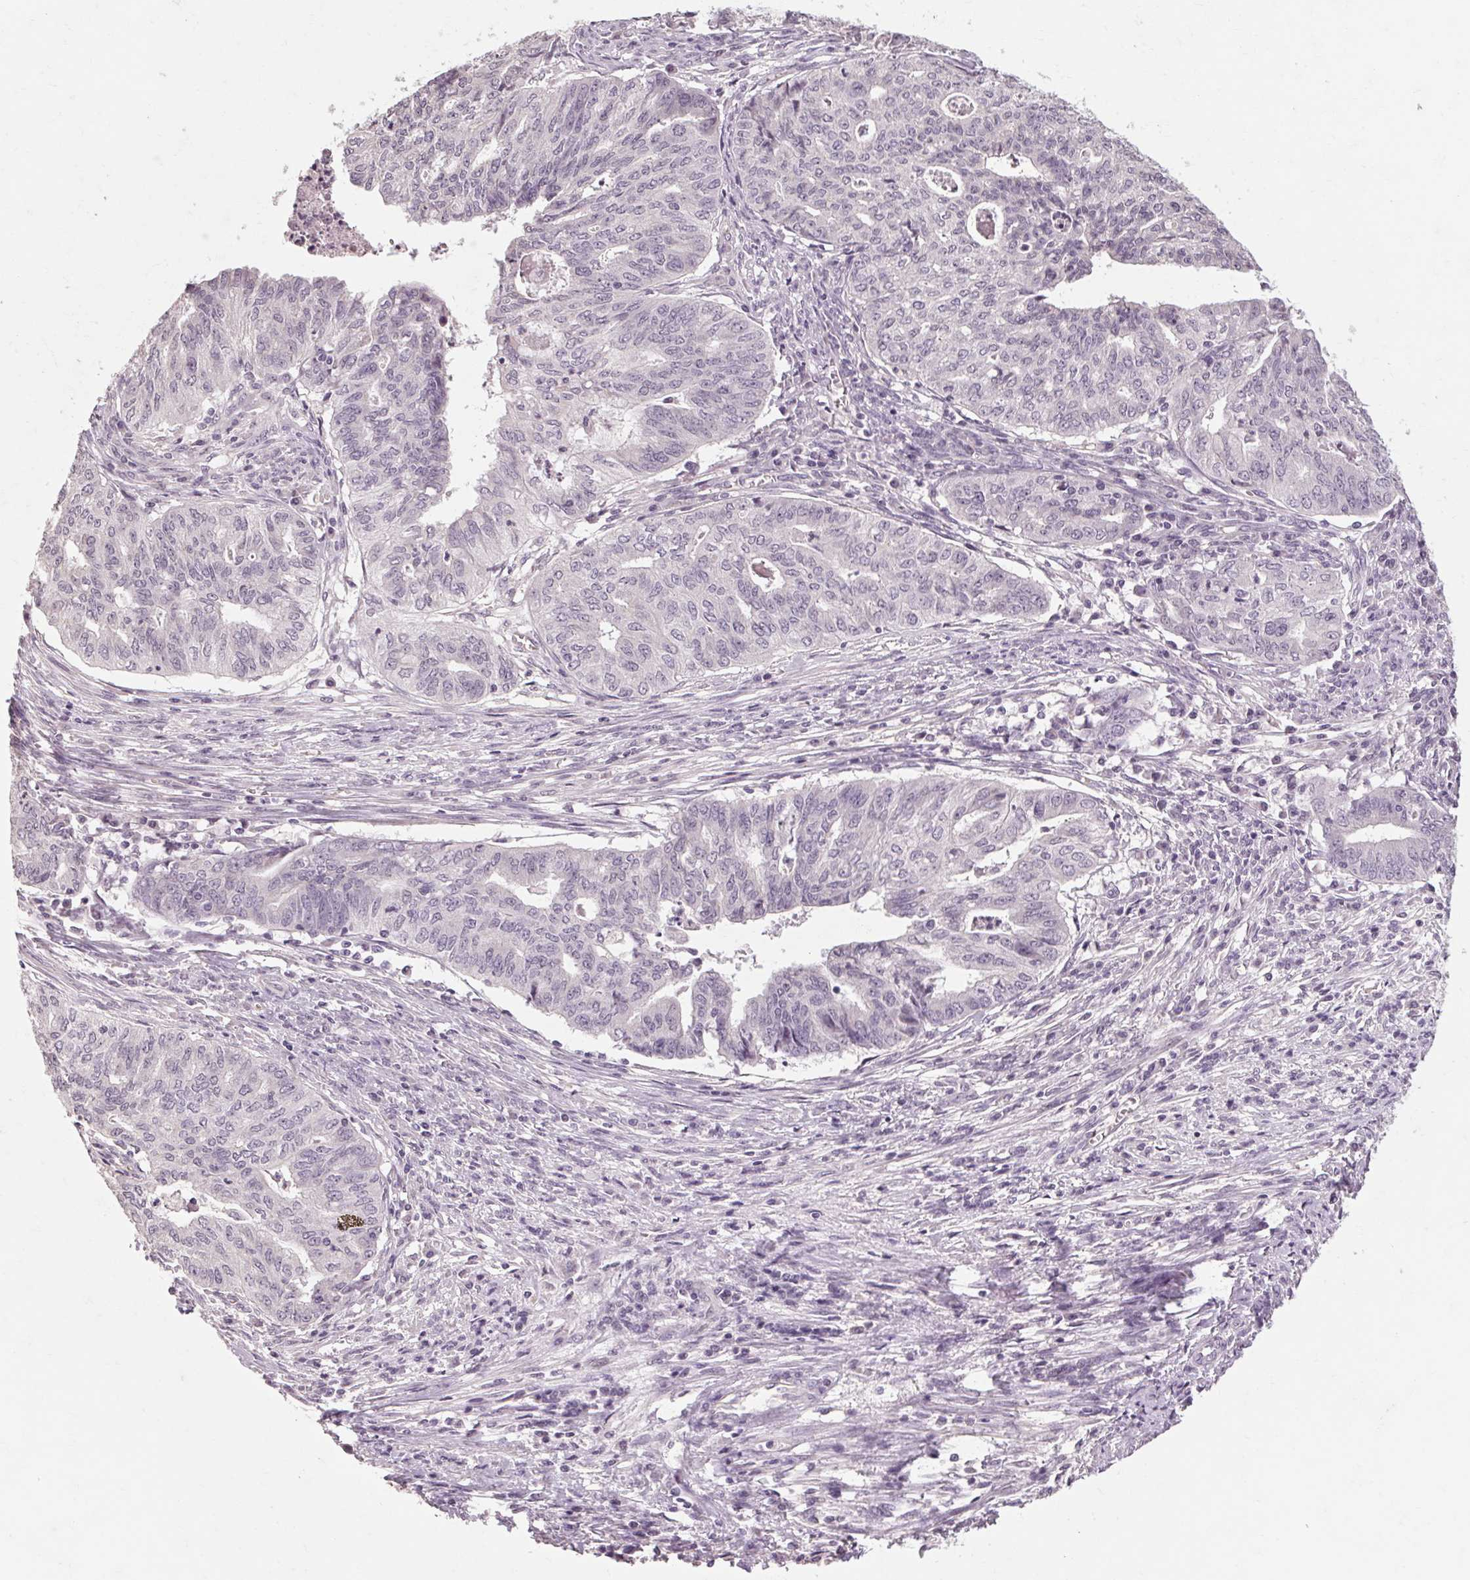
{"staining": {"intensity": "negative", "quantity": "none", "location": "none"}, "tissue": "endometrial cancer", "cell_type": "Tumor cells", "image_type": "cancer", "snomed": [{"axis": "morphology", "description": "Adenocarcinoma, NOS"}, {"axis": "topography", "description": "Endometrium"}], "caption": "Photomicrograph shows no significant protein expression in tumor cells of endometrial adenocarcinoma.", "gene": "POMC", "patient": {"sex": "female", "age": 79}}